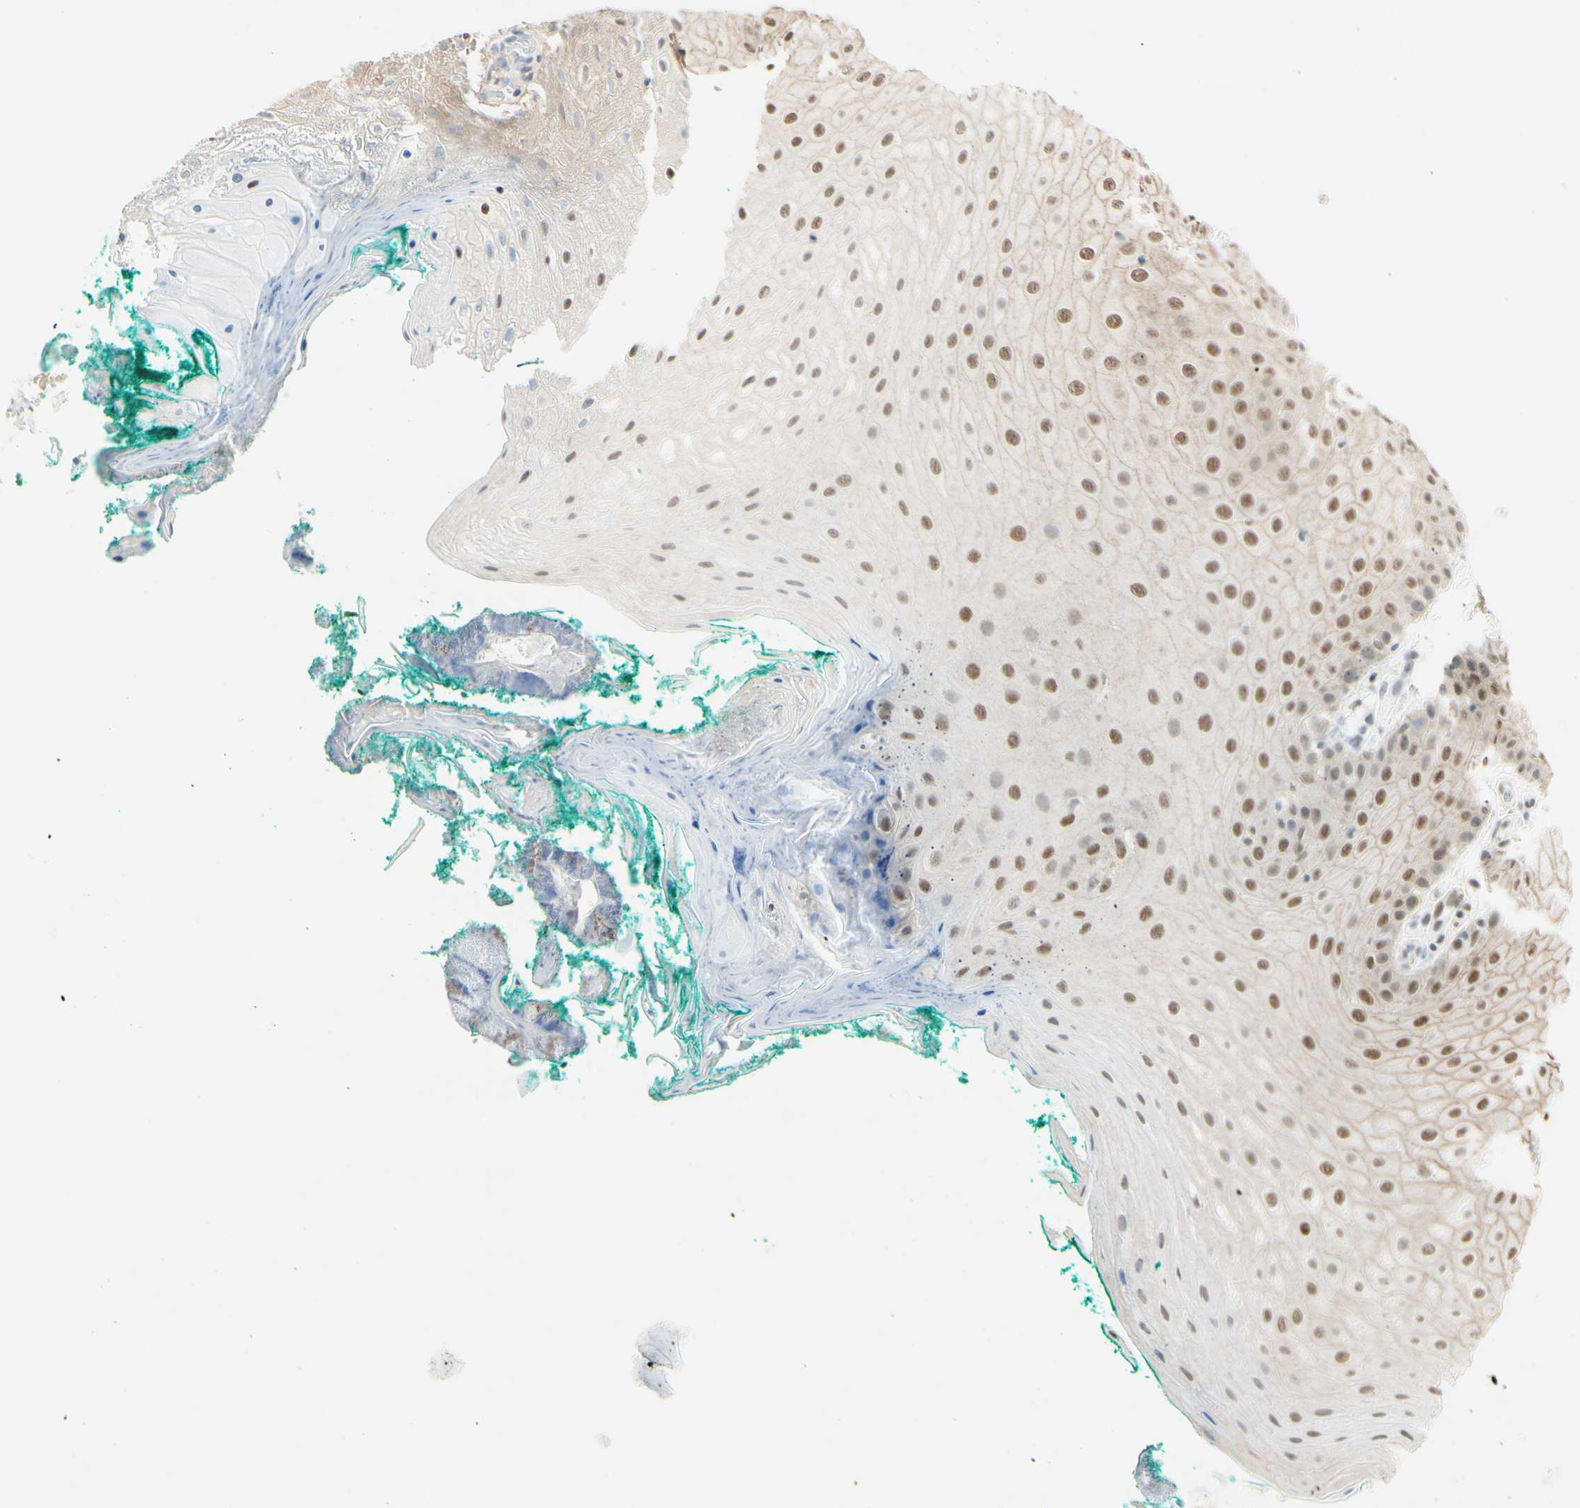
{"staining": {"intensity": "moderate", "quantity": "25%-75%", "location": "nuclear"}, "tissue": "oral mucosa", "cell_type": "Squamous epithelial cells", "image_type": "normal", "snomed": [{"axis": "morphology", "description": "Normal tissue, NOS"}, {"axis": "topography", "description": "Skeletal muscle"}, {"axis": "topography", "description": "Oral tissue"}], "caption": "Oral mucosa stained with a brown dye demonstrates moderate nuclear positive expression in approximately 25%-75% of squamous epithelial cells.", "gene": "HSF1", "patient": {"sex": "male", "age": 58}}